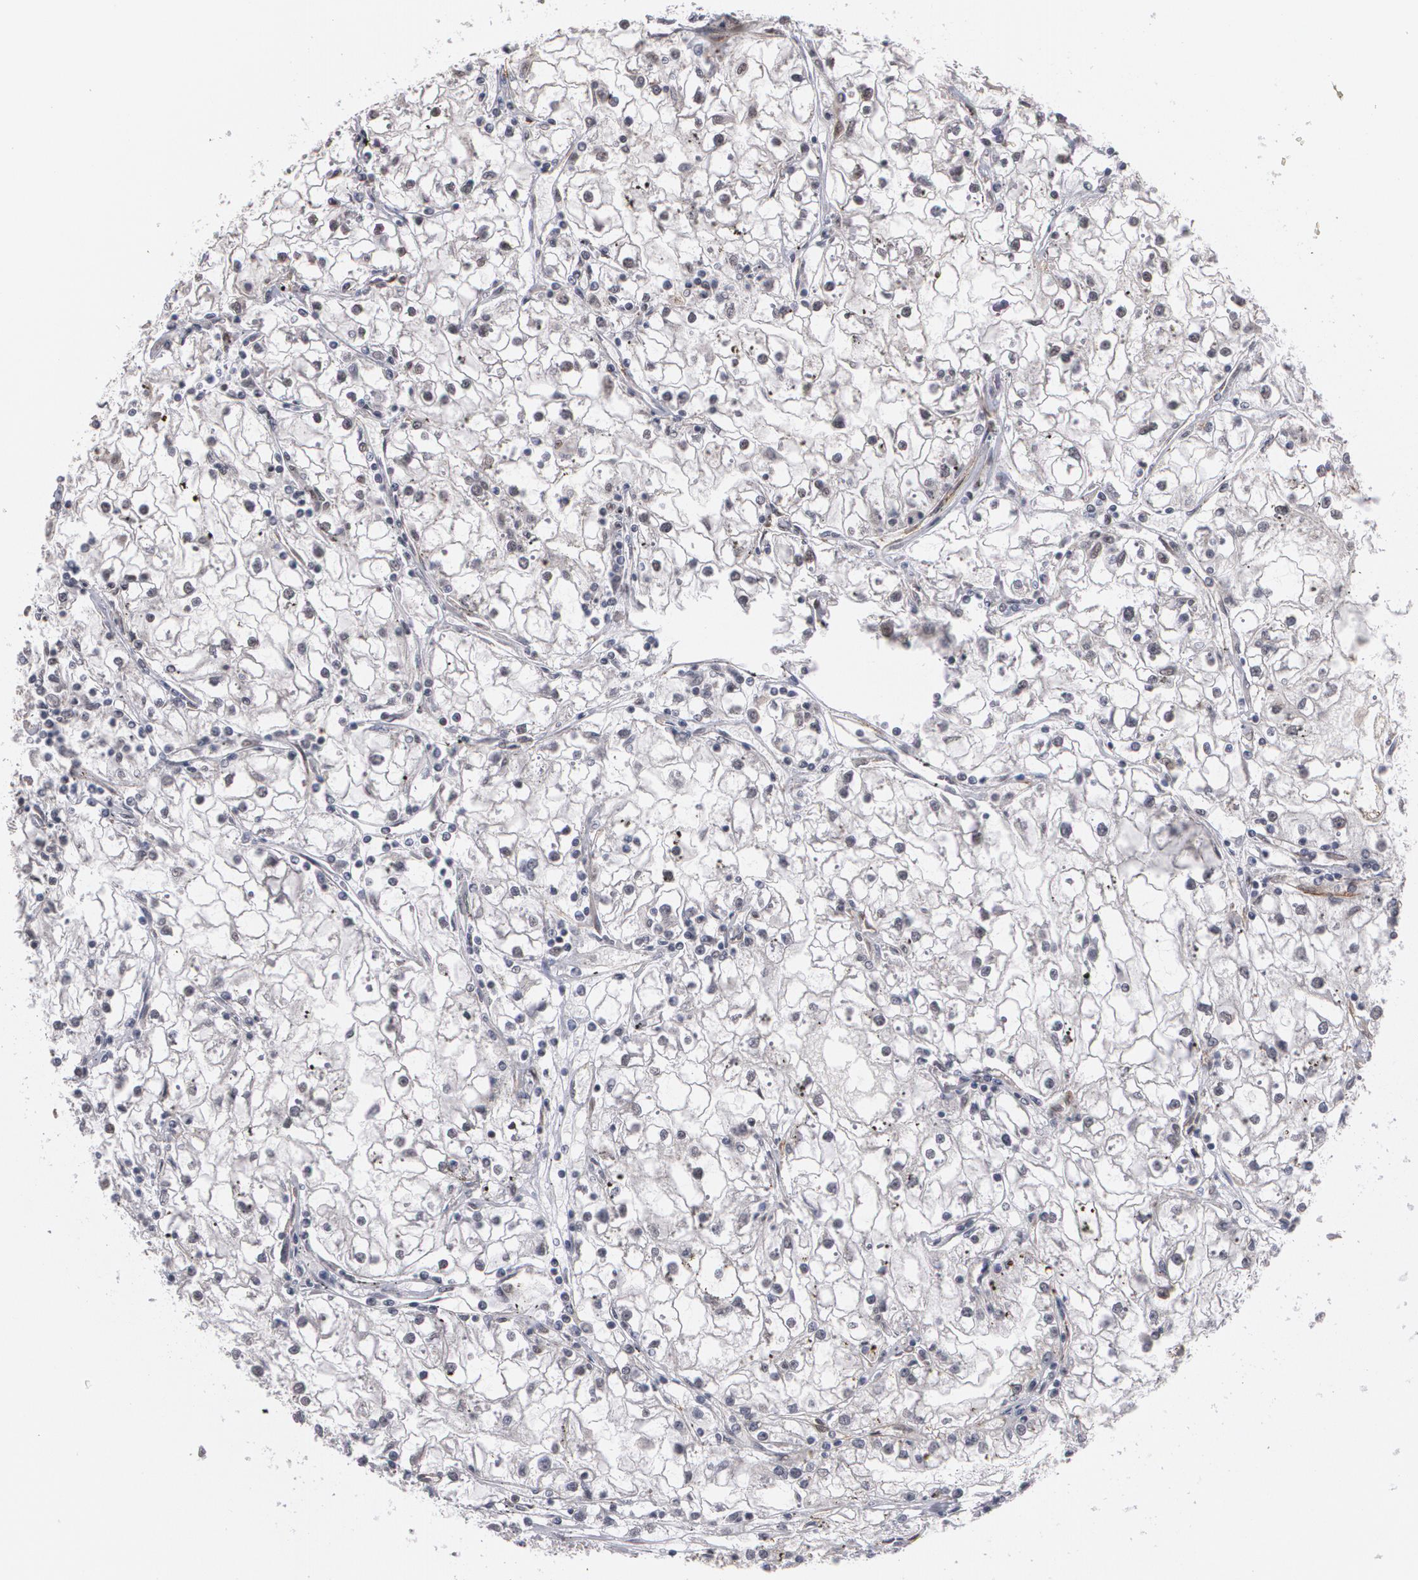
{"staining": {"intensity": "weak", "quantity": "<25%", "location": "nuclear"}, "tissue": "renal cancer", "cell_type": "Tumor cells", "image_type": "cancer", "snomed": [{"axis": "morphology", "description": "Adenocarcinoma, NOS"}, {"axis": "topography", "description": "Kidney"}], "caption": "Adenocarcinoma (renal) was stained to show a protein in brown. There is no significant expression in tumor cells.", "gene": "ZNF75A", "patient": {"sex": "male", "age": 56}}